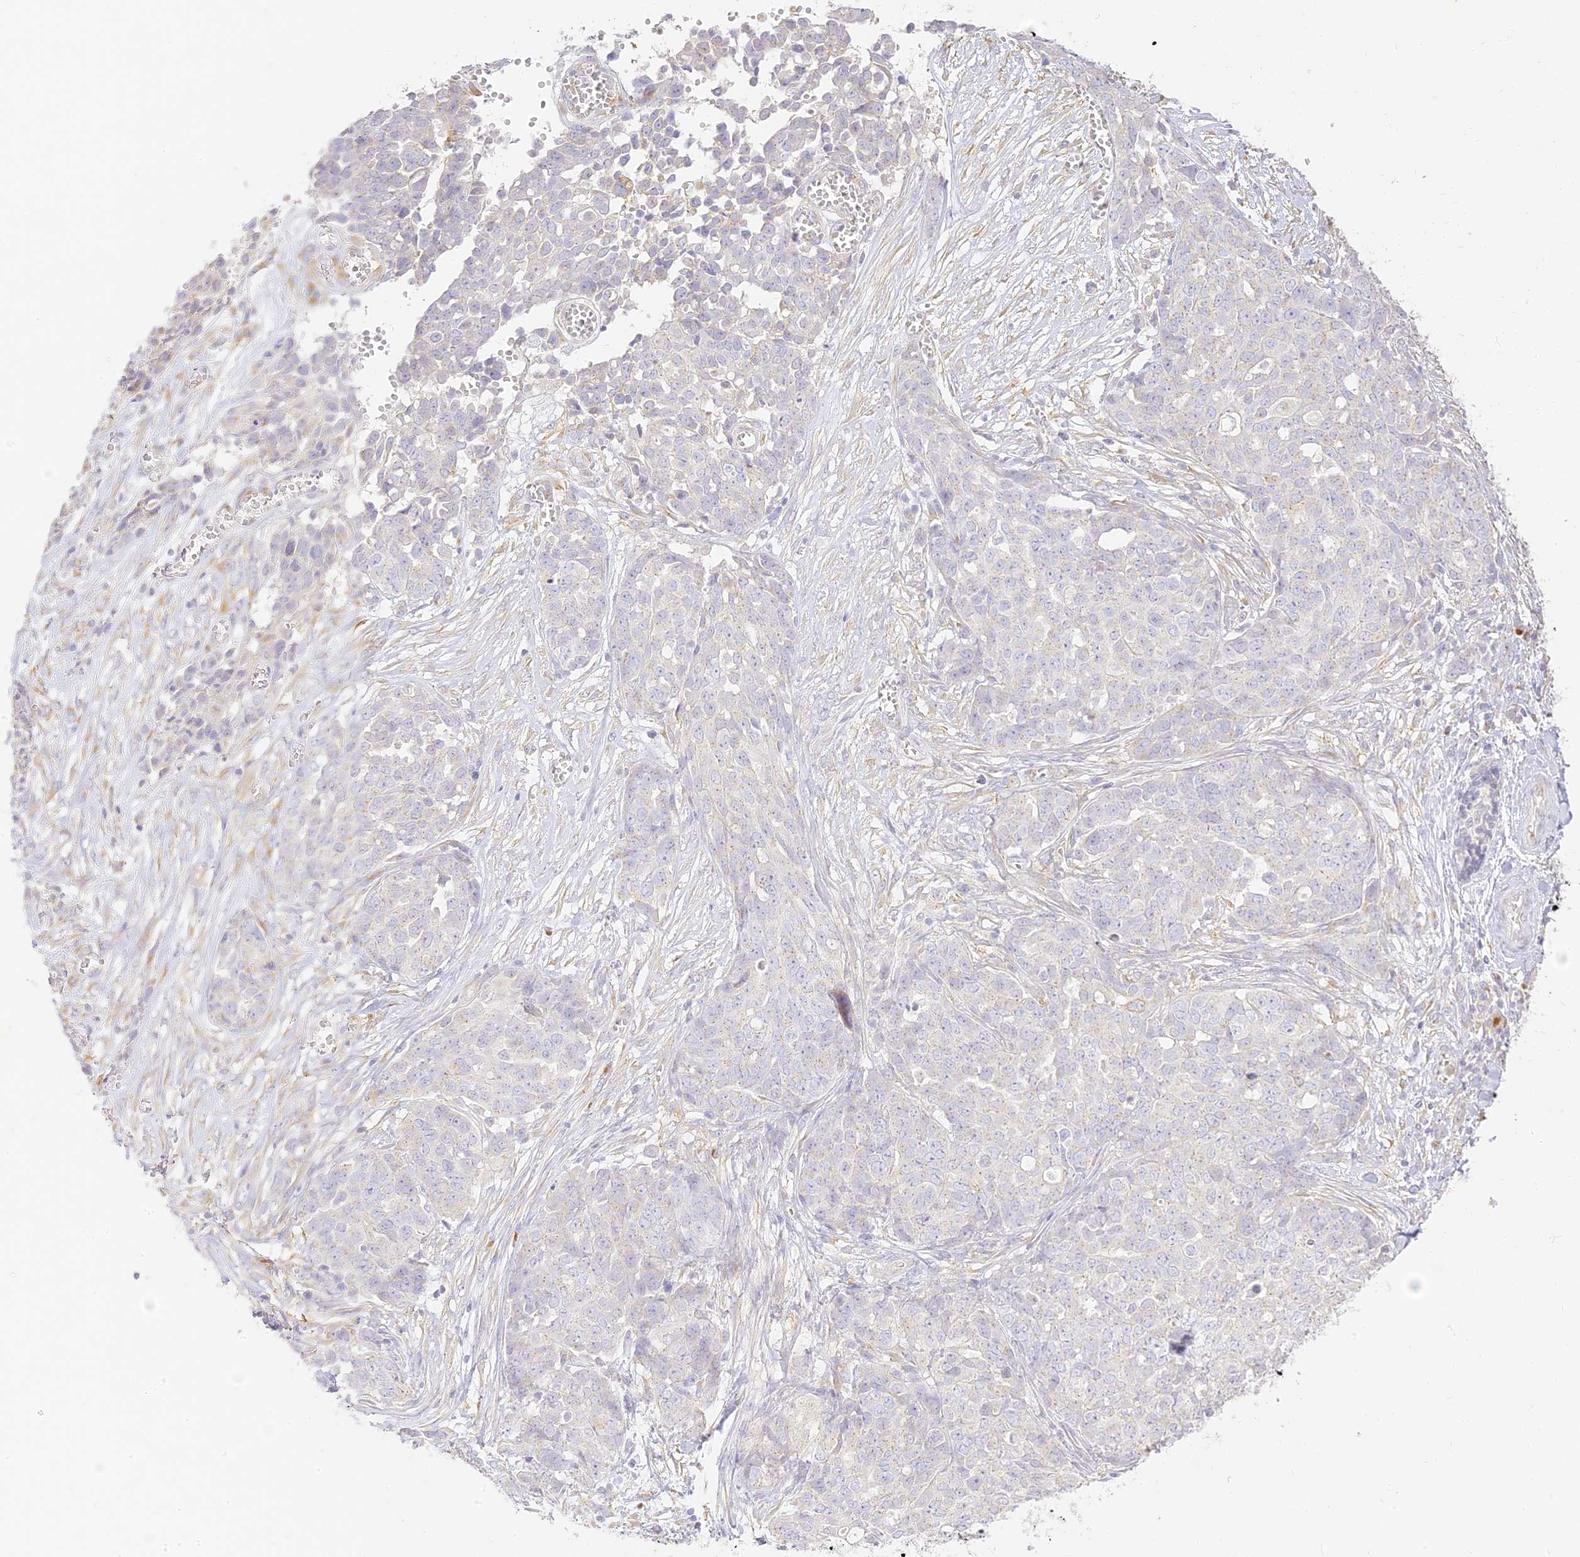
{"staining": {"intensity": "negative", "quantity": "none", "location": "none"}, "tissue": "ovarian cancer", "cell_type": "Tumor cells", "image_type": "cancer", "snomed": [{"axis": "morphology", "description": "Cystadenocarcinoma, serous, NOS"}, {"axis": "topography", "description": "Soft tissue"}, {"axis": "topography", "description": "Ovary"}], "caption": "Immunohistochemistry (IHC) photomicrograph of neoplastic tissue: serous cystadenocarcinoma (ovarian) stained with DAB (3,3'-diaminobenzidine) exhibits no significant protein positivity in tumor cells.", "gene": "SEC13", "patient": {"sex": "female", "age": 57}}